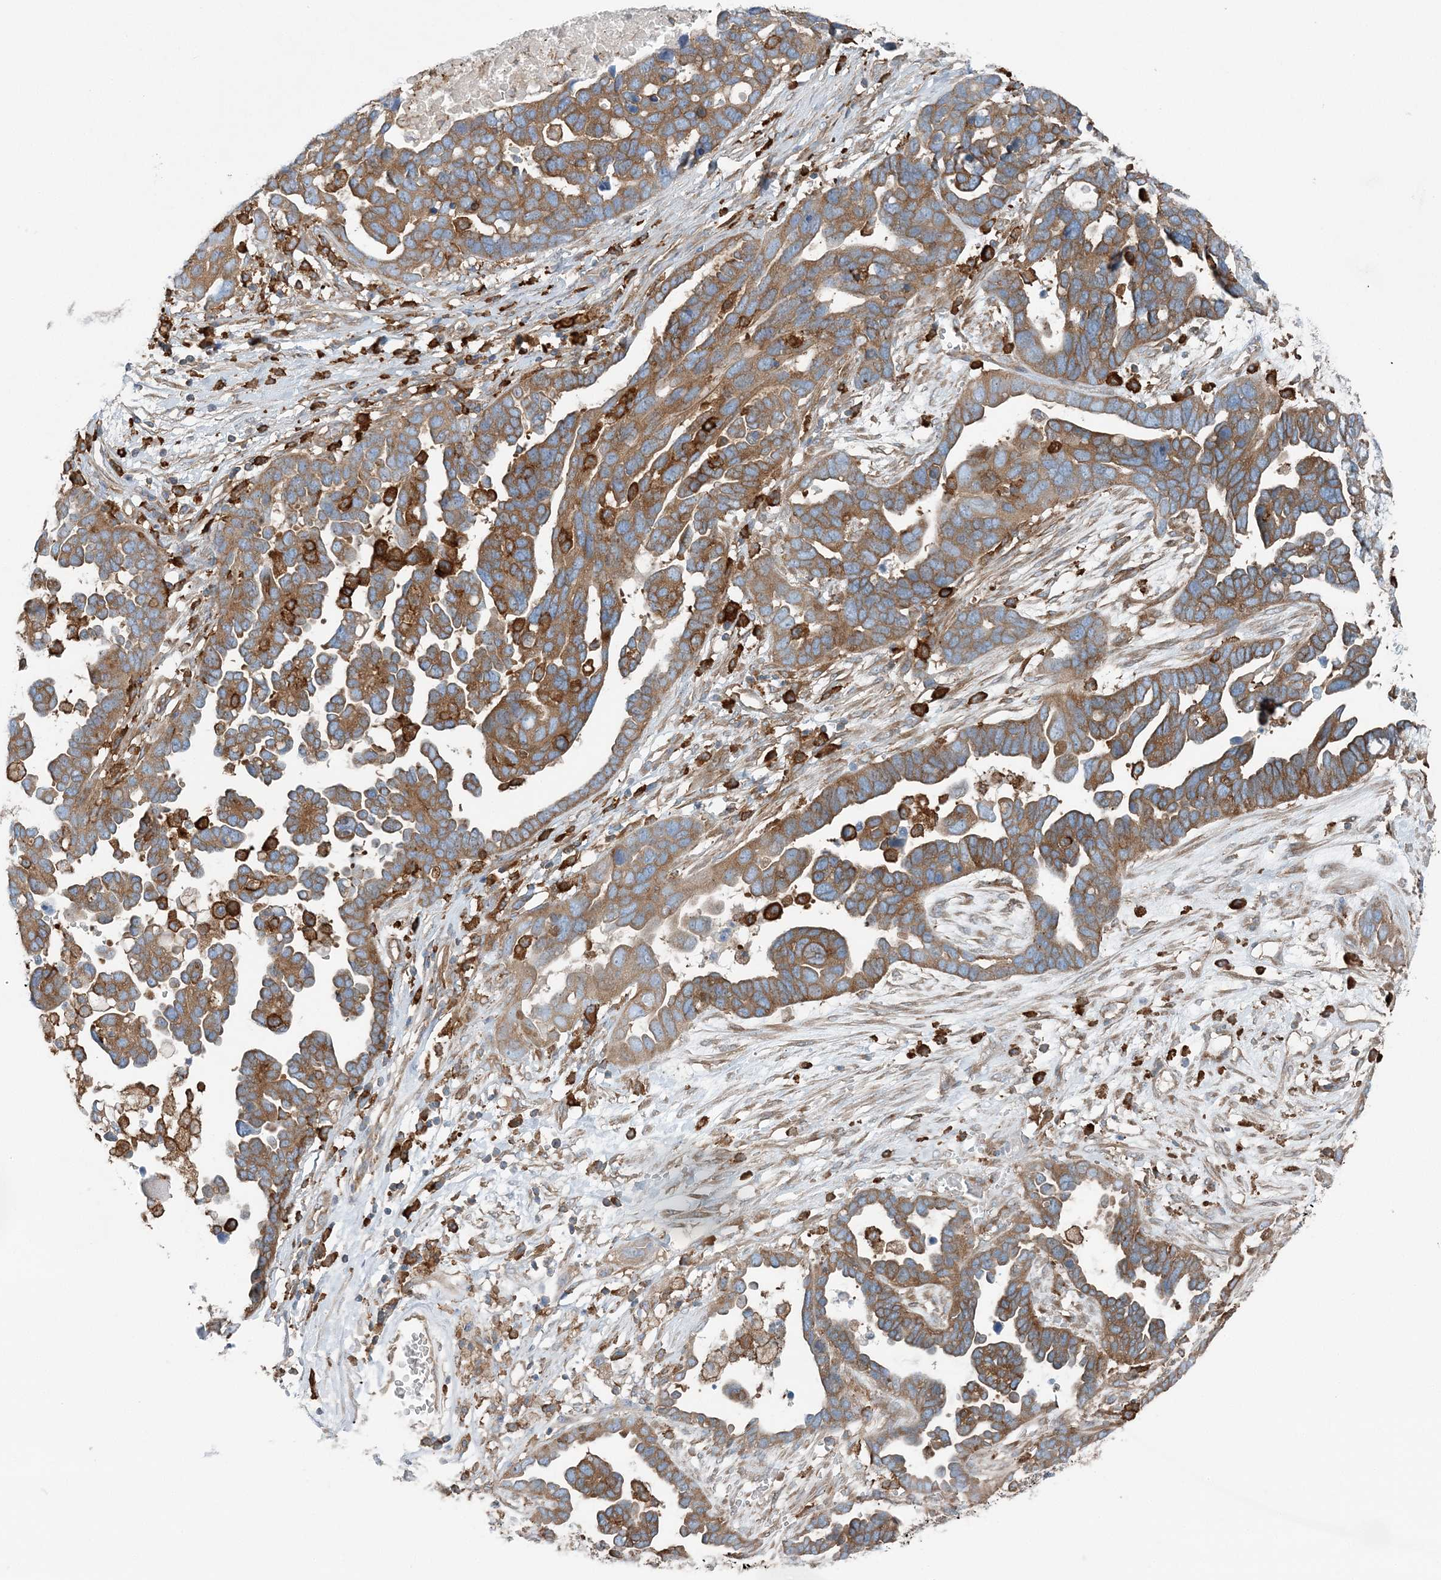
{"staining": {"intensity": "moderate", "quantity": ">75%", "location": "cytoplasmic/membranous"}, "tissue": "ovarian cancer", "cell_type": "Tumor cells", "image_type": "cancer", "snomed": [{"axis": "morphology", "description": "Cystadenocarcinoma, serous, NOS"}, {"axis": "topography", "description": "Ovary"}], "caption": "IHC staining of ovarian cancer (serous cystadenocarcinoma), which displays medium levels of moderate cytoplasmic/membranous staining in about >75% of tumor cells indicating moderate cytoplasmic/membranous protein staining. The staining was performed using DAB (brown) for protein detection and nuclei were counterstained in hematoxylin (blue).", "gene": "SNX2", "patient": {"sex": "female", "age": 54}}